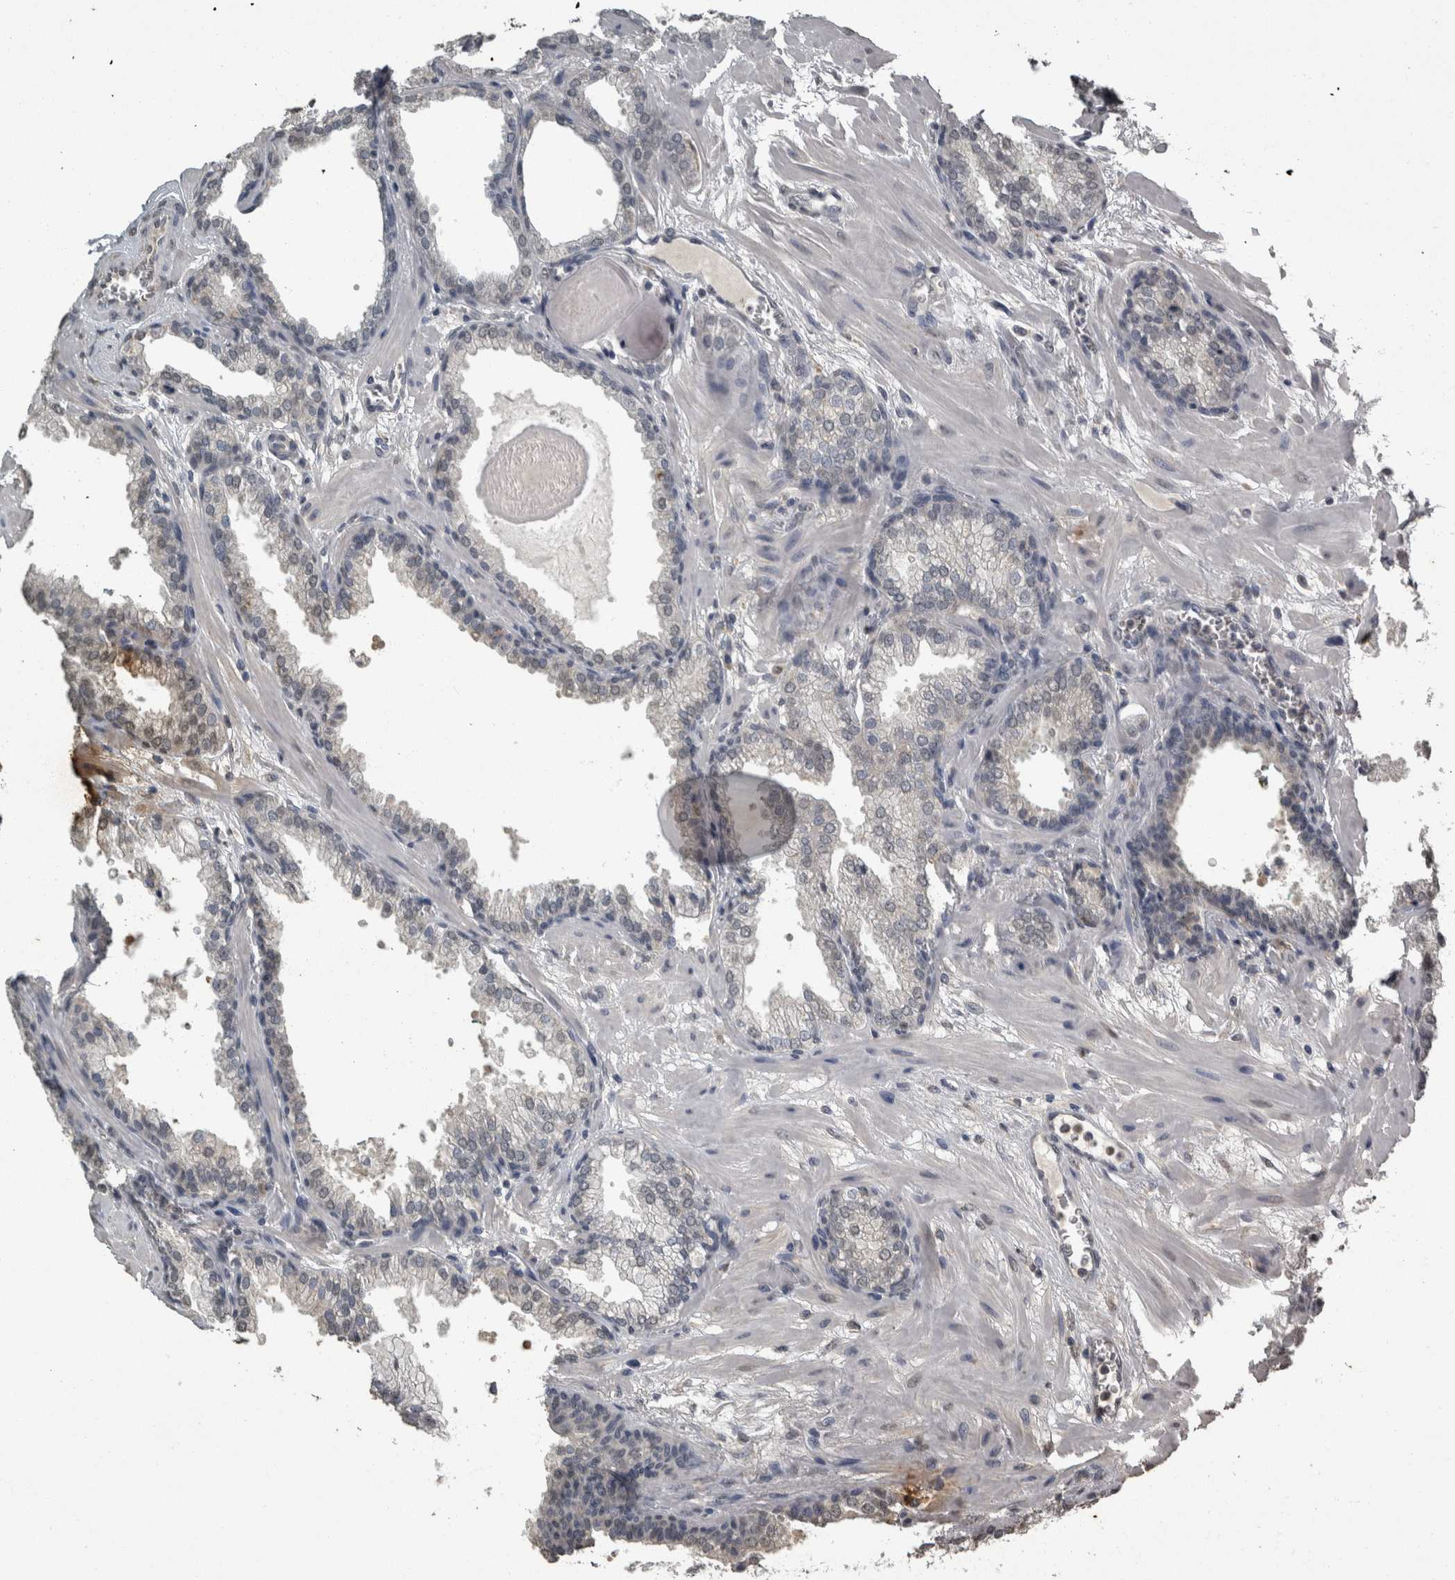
{"staining": {"intensity": "negative", "quantity": "none", "location": "none"}, "tissue": "prostate cancer", "cell_type": "Tumor cells", "image_type": "cancer", "snomed": [{"axis": "morphology", "description": "Adenocarcinoma, Low grade"}, {"axis": "topography", "description": "Prostate"}], "caption": "This is an immunohistochemistry (IHC) histopathology image of human prostate low-grade adenocarcinoma. There is no positivity in tumor cells.", "gene": "PIK3AP1", "patient": {"sex": "male", "age": 59}}